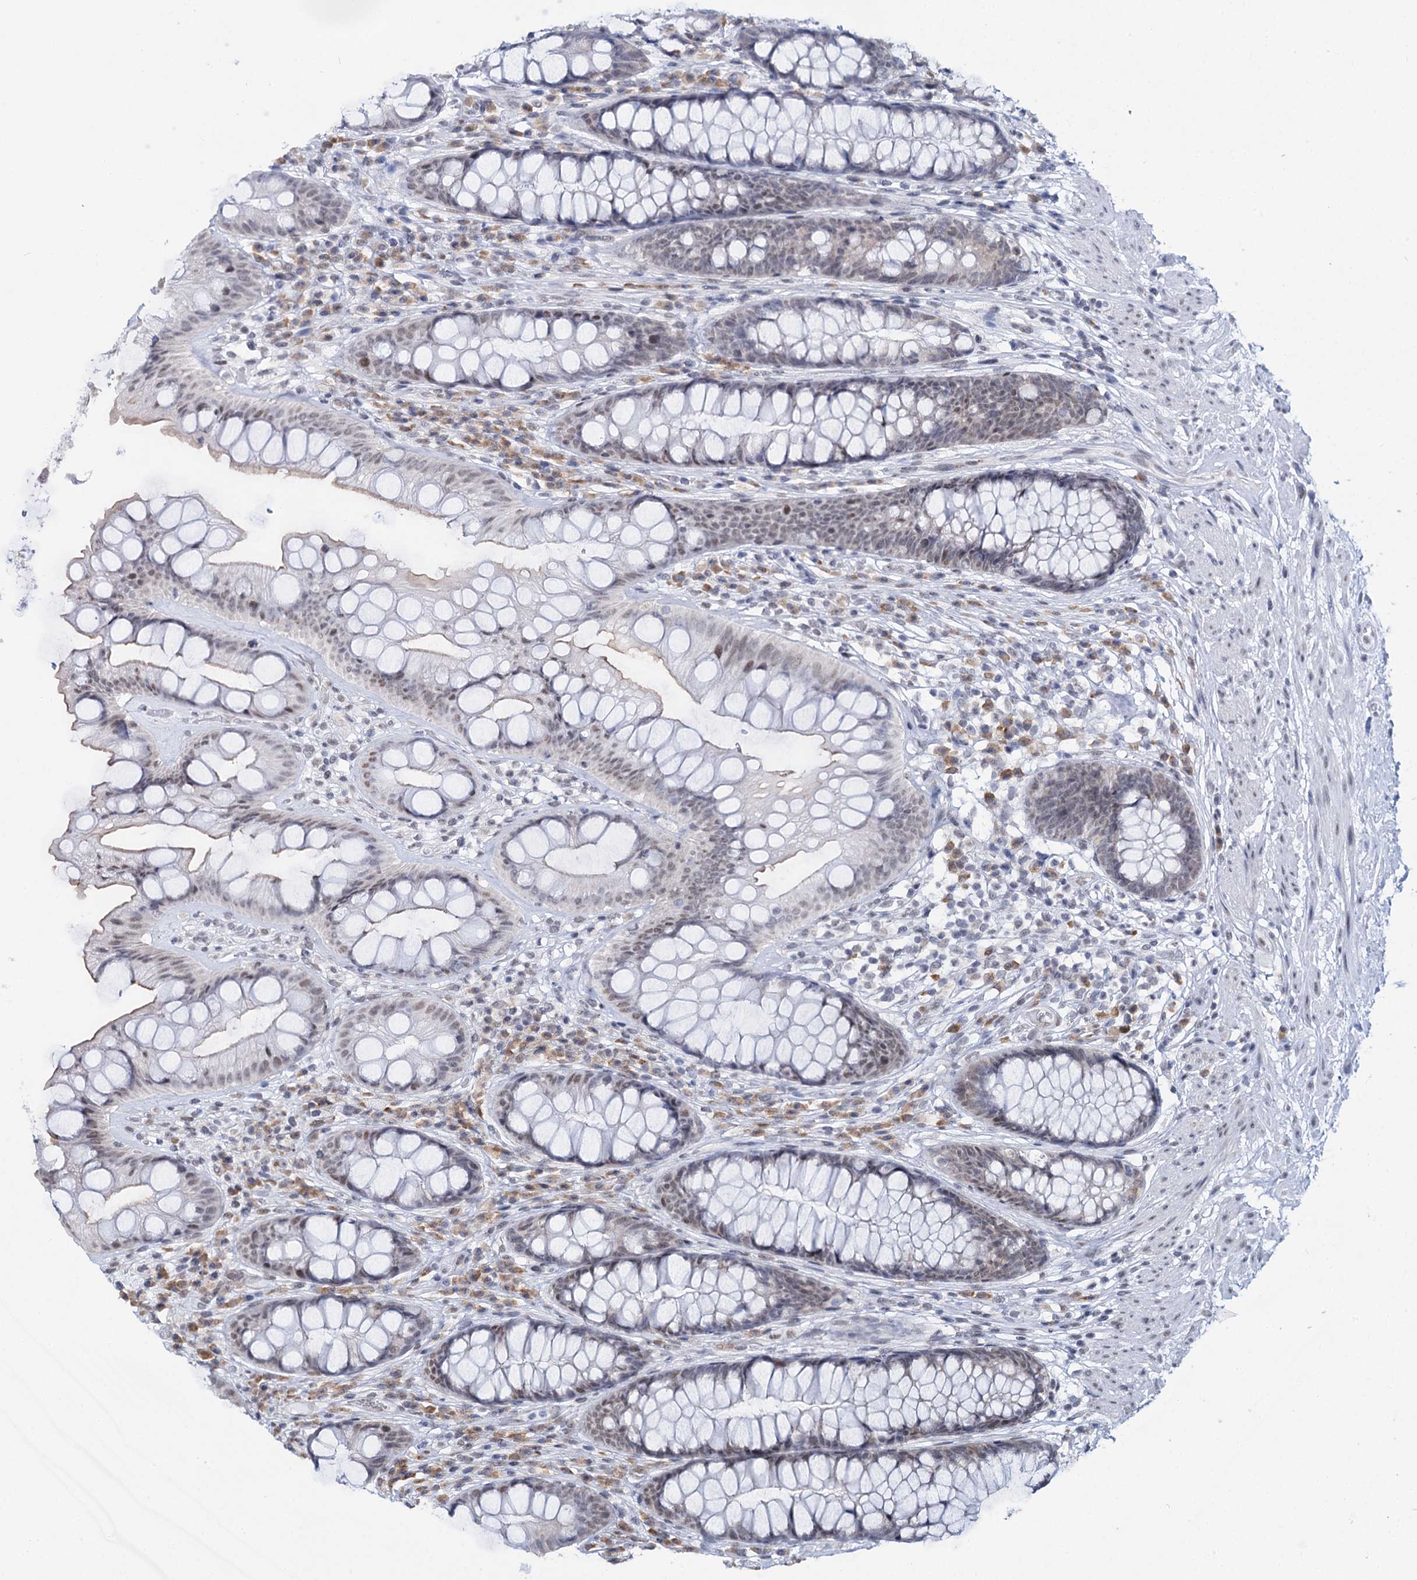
{"staining": {"intensity": "weak", "quantity": "25%-75%", "location": "nuclear"}, "tissue": "rectum", "cell_type": "Glandular cells", "image_type": "normal", "snomed": [{"axis": "morphology", "description": "Normal tissue, NOS"}, {"axis": "topography", "description": "Rectum"}], "caption": "A brown stain shows weak nuclear staining of a protein in glandular cells of benign rectum. (brown staining indicates protein expression, while blue staining denotes nuclei).", "gene": "SPATS2", "patient": {"sex": "male", "age": 74}}